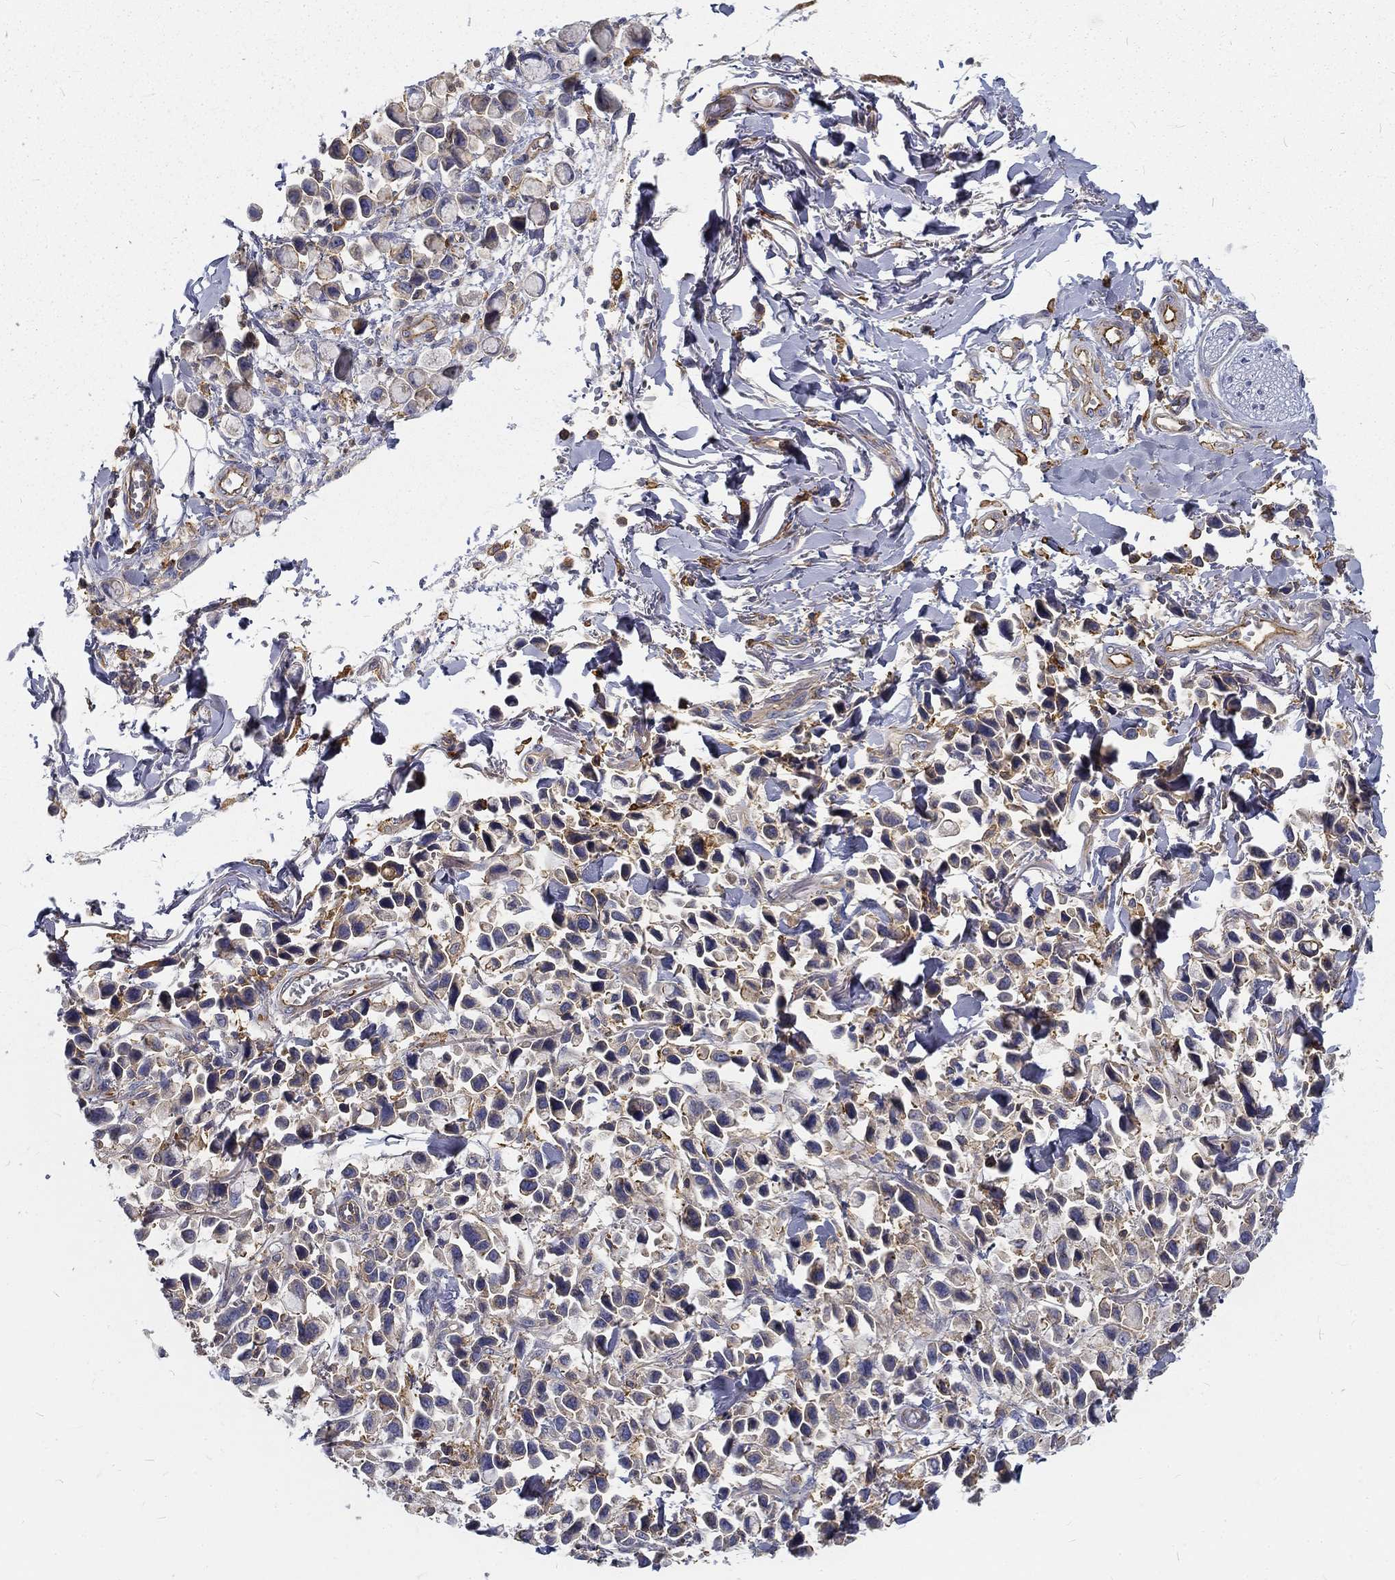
{"staining": {"intensity": "weak", "quantity": "<25%", "location": "cytoplasmic/membranous"}, "tissue": "stomach cancer", "cell_type": "Tumor cells", "image_type": "cancer", "snomed": [{"axis": "morphology", "description": "Adenocarcinoma, NOS"}, {"axis": "topography", "description": "Stomach"}], "caption": "Adenocarcinoma (stomach) was stained to show a protein in brown. There is no significant expression in tumor cells. (DAB (3,3'-diaminobenzidine) IHC with hematoxylin counter stain).", "gene": "MTMR11", "patient": {"sex": "female", "age": 81}}